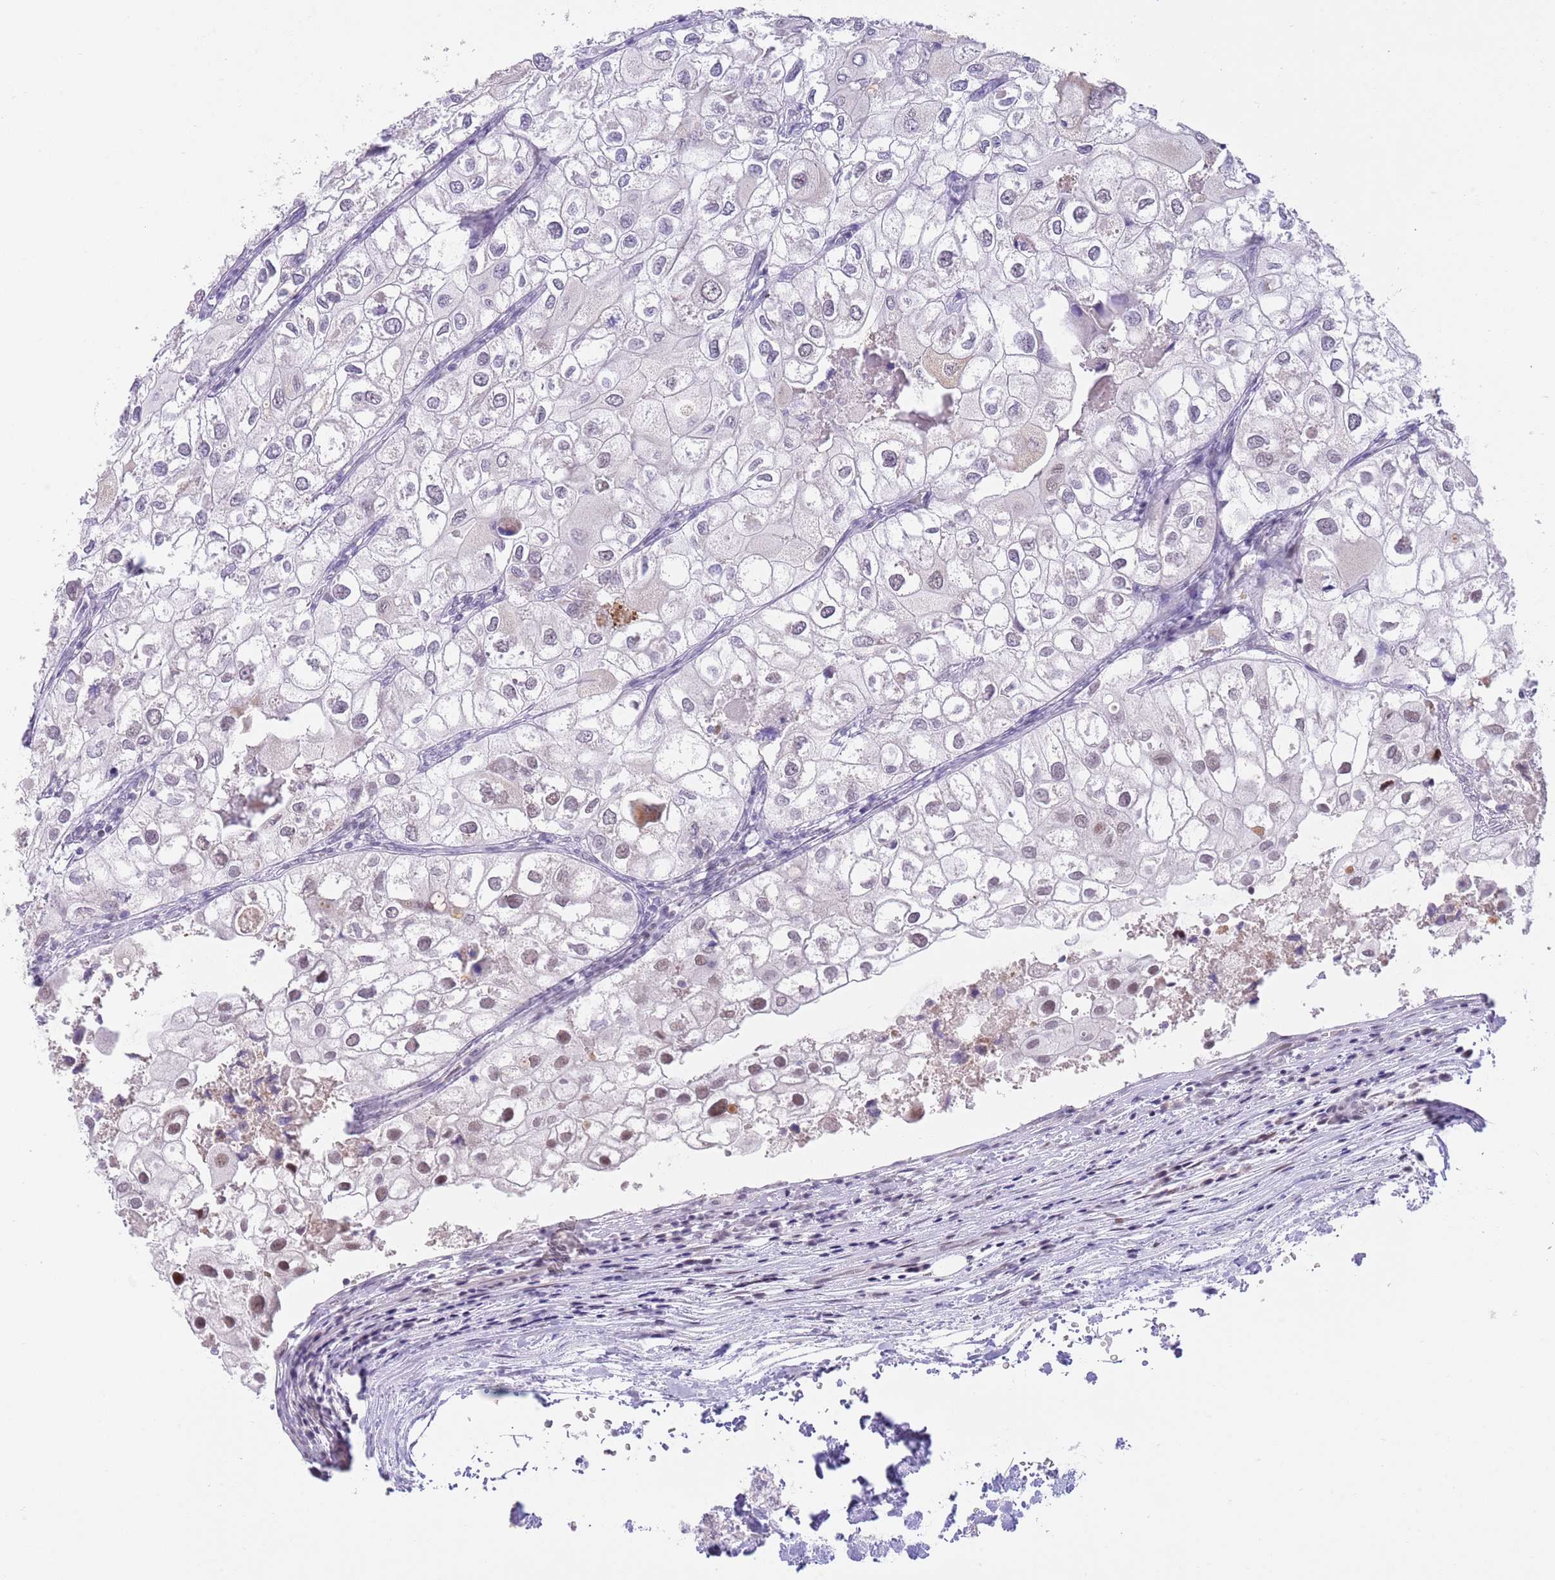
{"staining": {"intensity": "weak", "quantity": "<25%", "location": "nuclear"}, "tissue": "urothelial cancer", "cell_type": "Tumor cells", "image_type": "cancer", "snomed": [{"axis": "morphology", "description": "Urothelial carcinoma, High grade"}, {"axis": "topography", "description": "Urinary bladder"}], "caption": "A micrograph of urothelial carcinoma (high-grade) stained for a protein shows no brown staining in tumor cells.", "gene": "RFX1", "patient": {"sex": "male", "age": 64}}